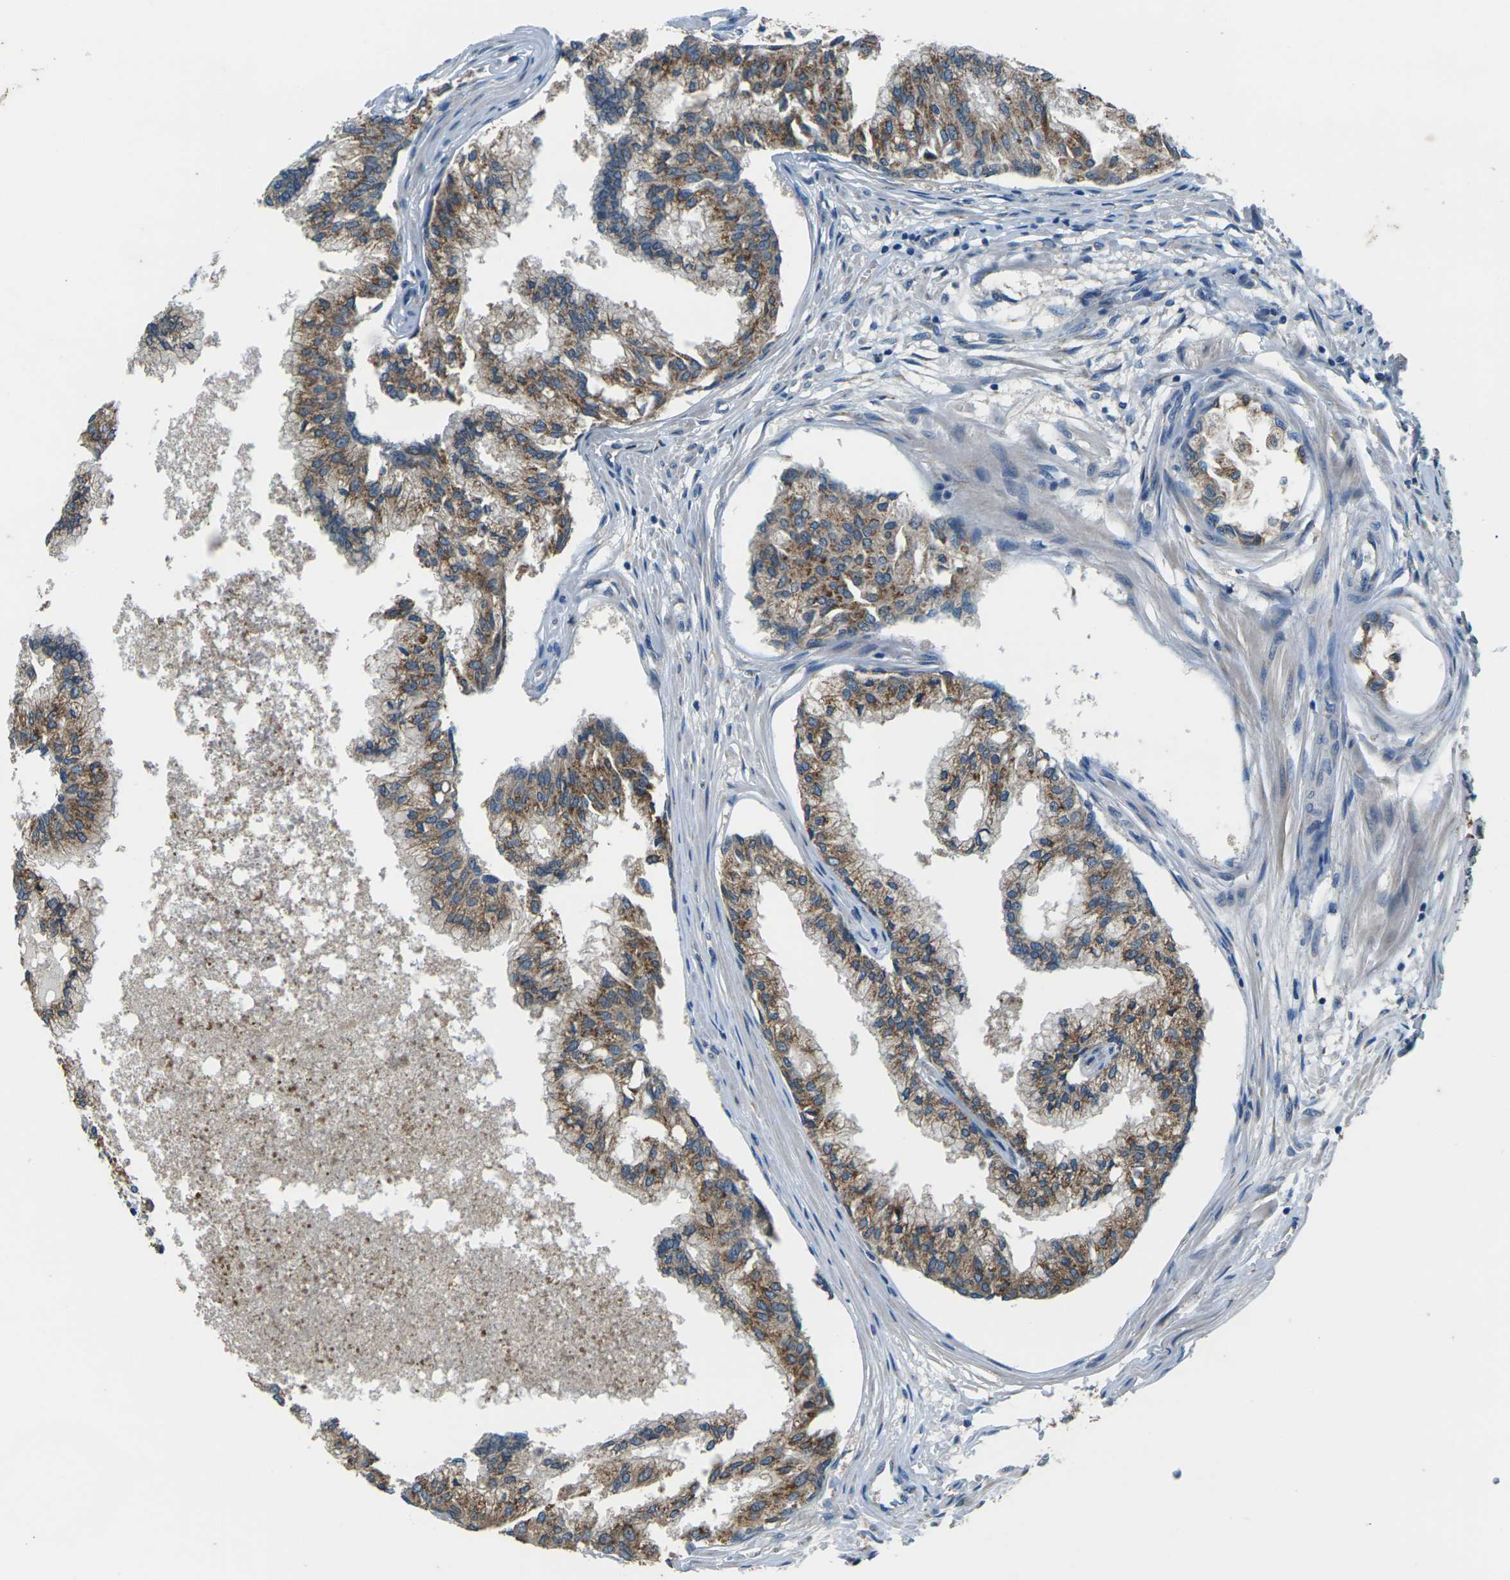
{"staining": {"intensity": "moderate", "quantity": ">75%", "location": "cytoplasmic/membranous"}, "tissue": "prostate", "cell_type": "Glandular cells", "image_type": "normal", "snomed": [{"axis": "morphology", "description": "Normal tissue, NOS"}, {"axis": "topography", "description": "Prostate"}, {"axis": "topography", "description": "Seminal veicle"}], "caption": "IHC photomicrograph of normal prostate stained for a protein (brown), which reveals medium levels of moderate cytoplasmic/membranous staining in approximately >75% of glandular cells.", "gene": "GABRP", "patient": {"sex": "male", "age": 60}}